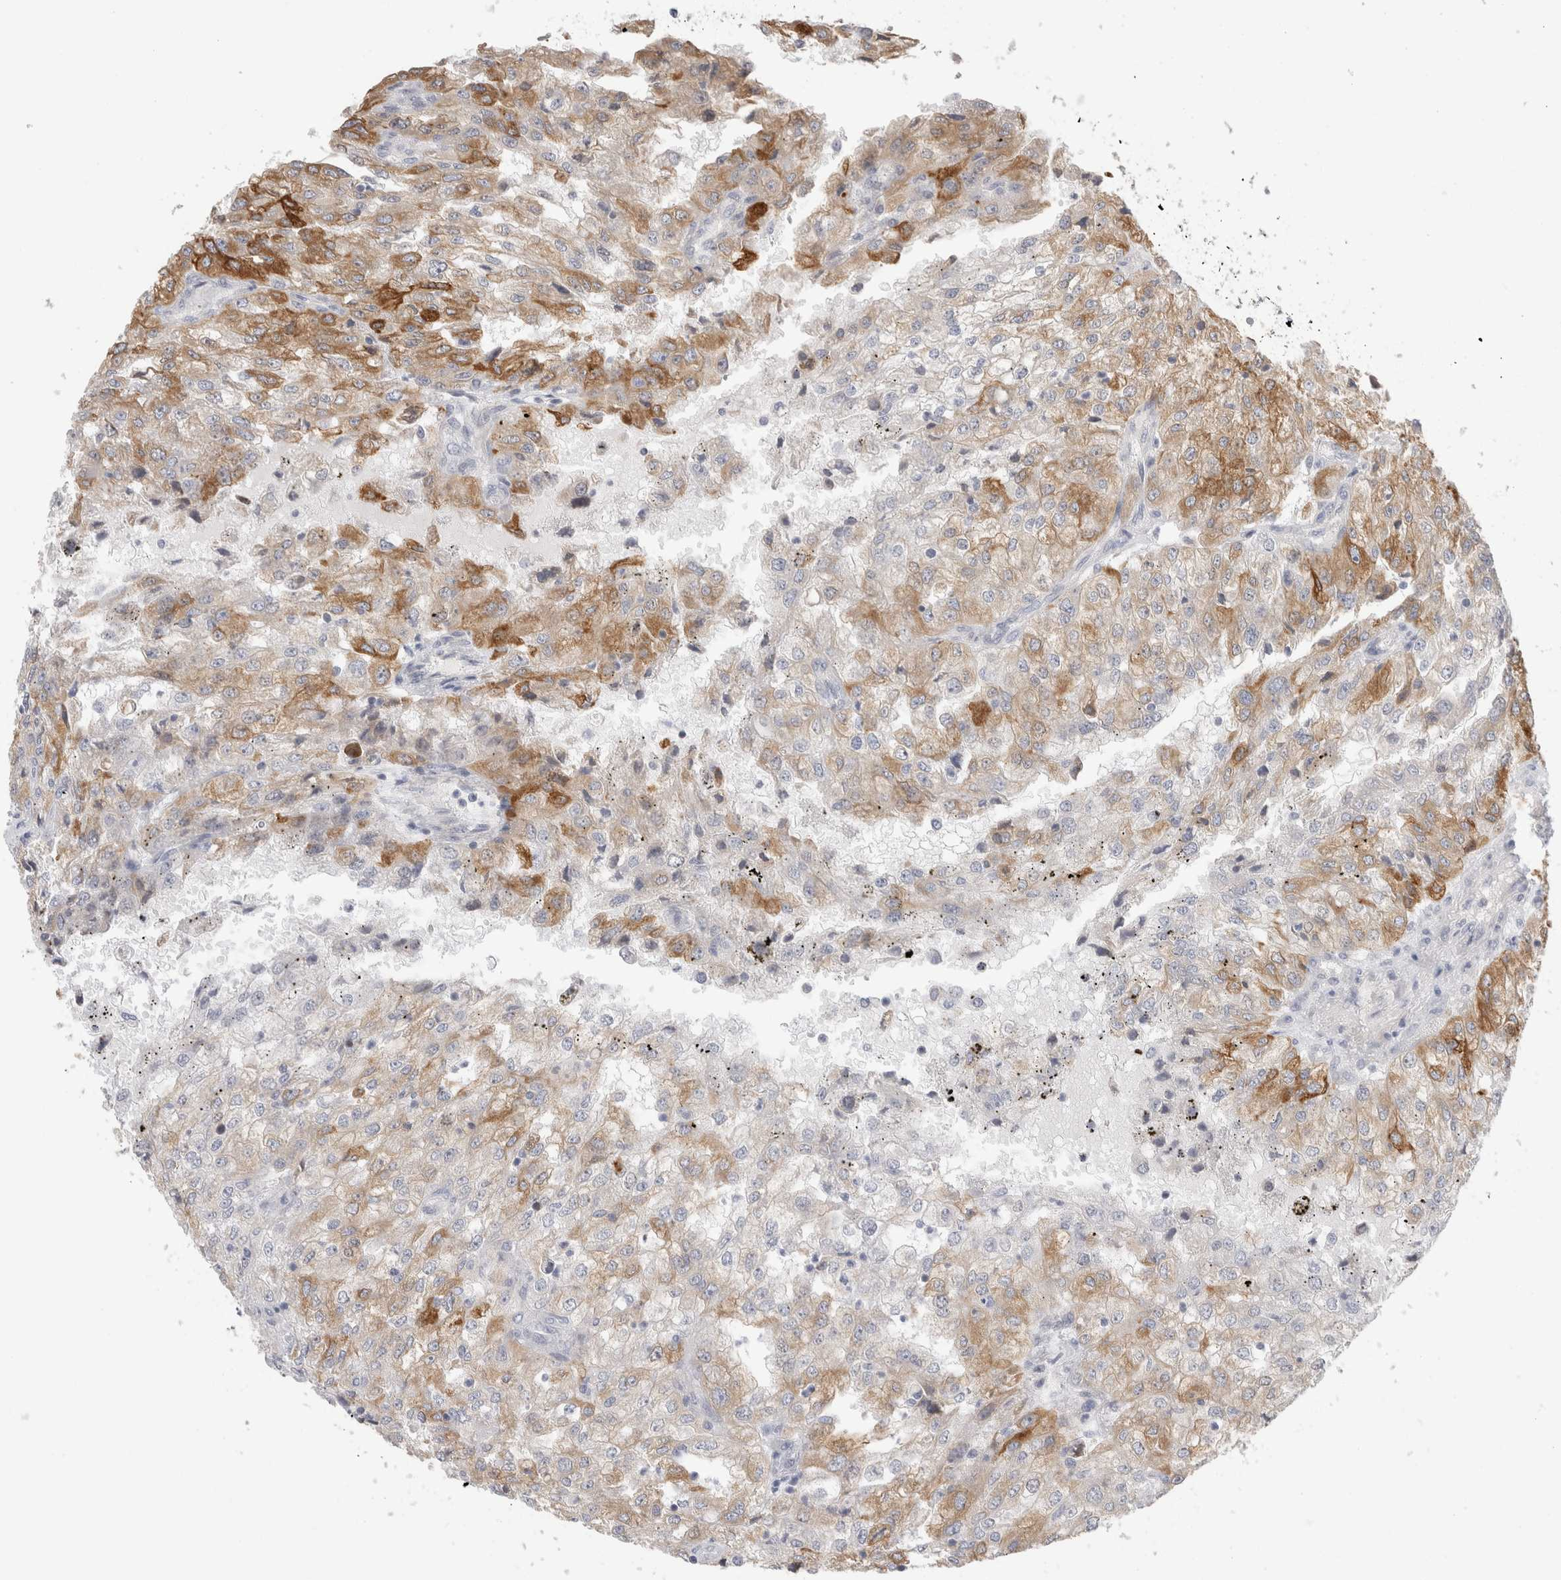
{"staining": {"intensity": "moderate", "quantity": "25%-75%", "location": "cytoplasmic/membranous"}, "tissue": "renal cancer", "cell_type": "Tumor cells", "image_type": "cancer", "snomed": [{"axis": "morphology", "description": "Adenocarcinoma, NOS"}, {"axis": "topography", "description": "Kidney"}], "caption": "Brown immunohistochemical staining in human renal adenocarcinoma shows moderate cytoplasmic/membranous staining in approximately 25%-75% of tumor cells.", "gene": "SYTL5", "patient": {"sex": "female", "age": 54}}